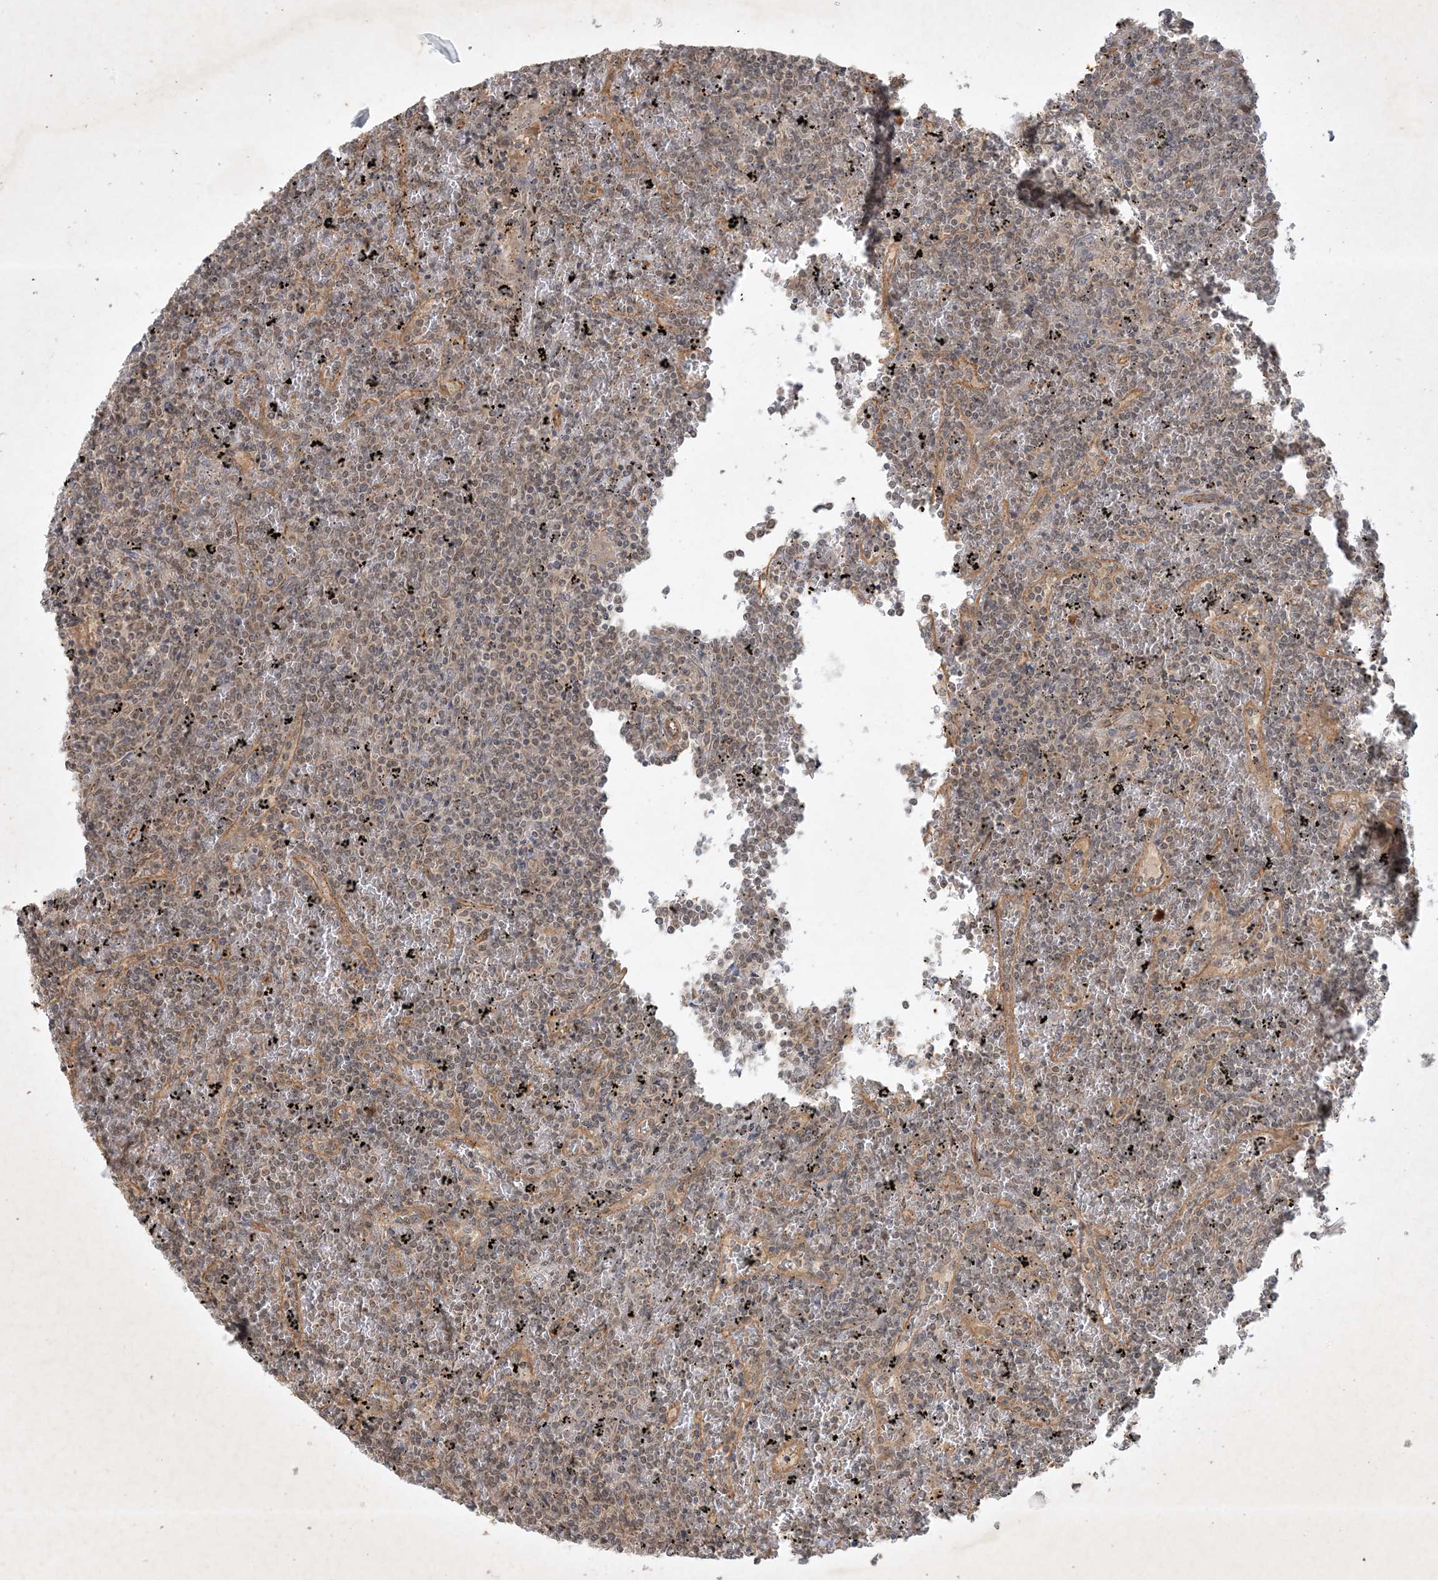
{"staining": {"intensity": "negative", "quantity": "none", "location": "none"}, "tissue": "lymphoma", "cell_type": "Tumor cells", "image_type": "cancer", "snomed": [{"axis": "morphology", "description": "Malignant lymphoma, non-Hodgkin's type, Low grade"}, {"axis": "topography", "description": "Spleen"}], "caption": "Immunohistochemistry (IHC) histopathology image of neoplastic tissue: lymphoma stained with DAB displays no significant protein staining in tumor cells.", "gene": "ZCCHC4", "patient": {"sex": "female", "age": 19}}